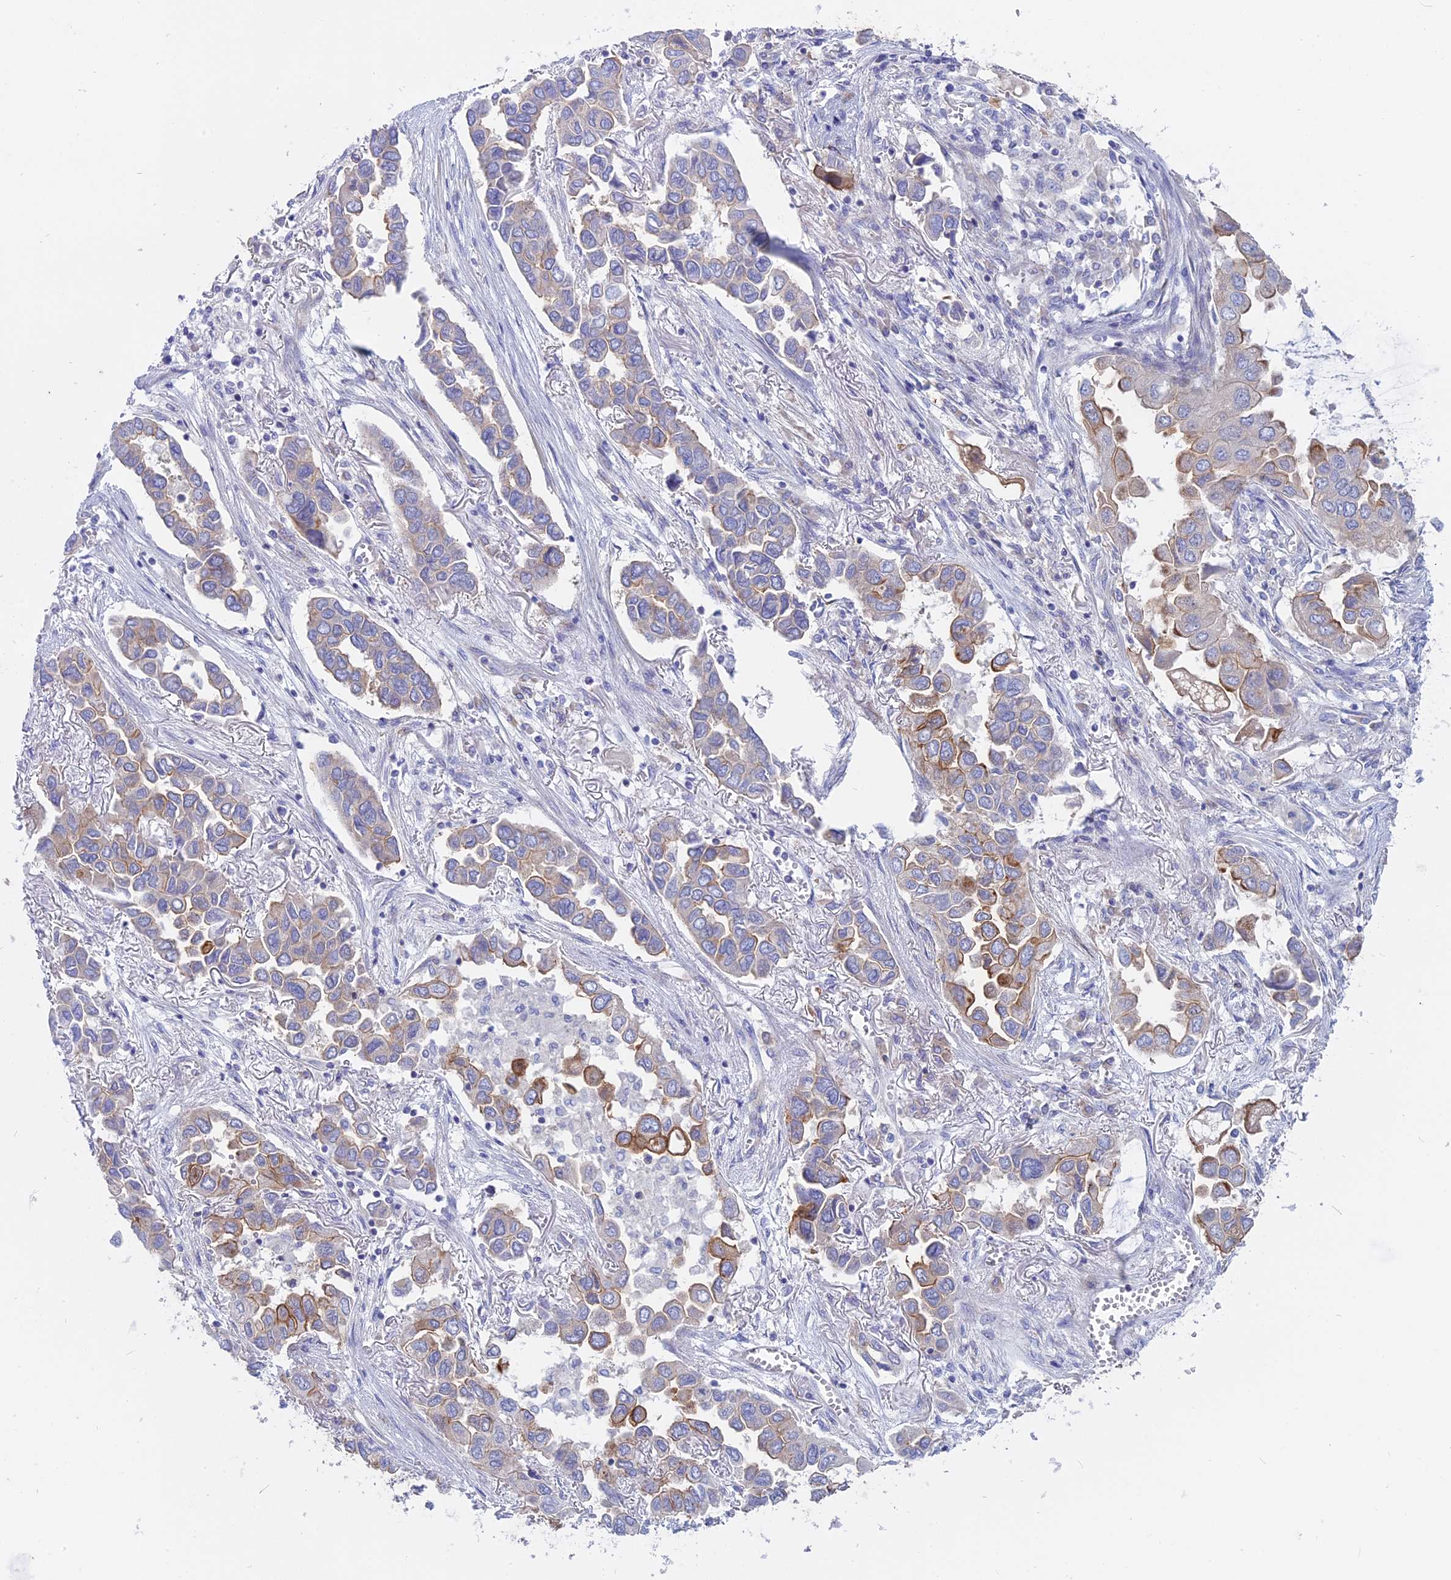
{"staining": {"intensity": "strong", "quantity": "<25%", "location": "cytoplasmic/membranous"}, "tissue": "lung cancer", "cell_type": "Tumor cells", "image_type": "cancer", "snomed": [{"axis": "morphology", "description": "Adenocarcinoma, NOS"}, {"axis": "topography", "description": "Lung"}], "caption": "This photomicrograph exhibits adenocarcinoma (lung) stained with immunohistochemistry to label a protein in brown. The cytoplasmic/membranous of tumor cells show strong positivity for the protein. Nuclei are counter-stained blue.", "gene": "MYO5B", "patient": {"sex": "female", "age": 76}}